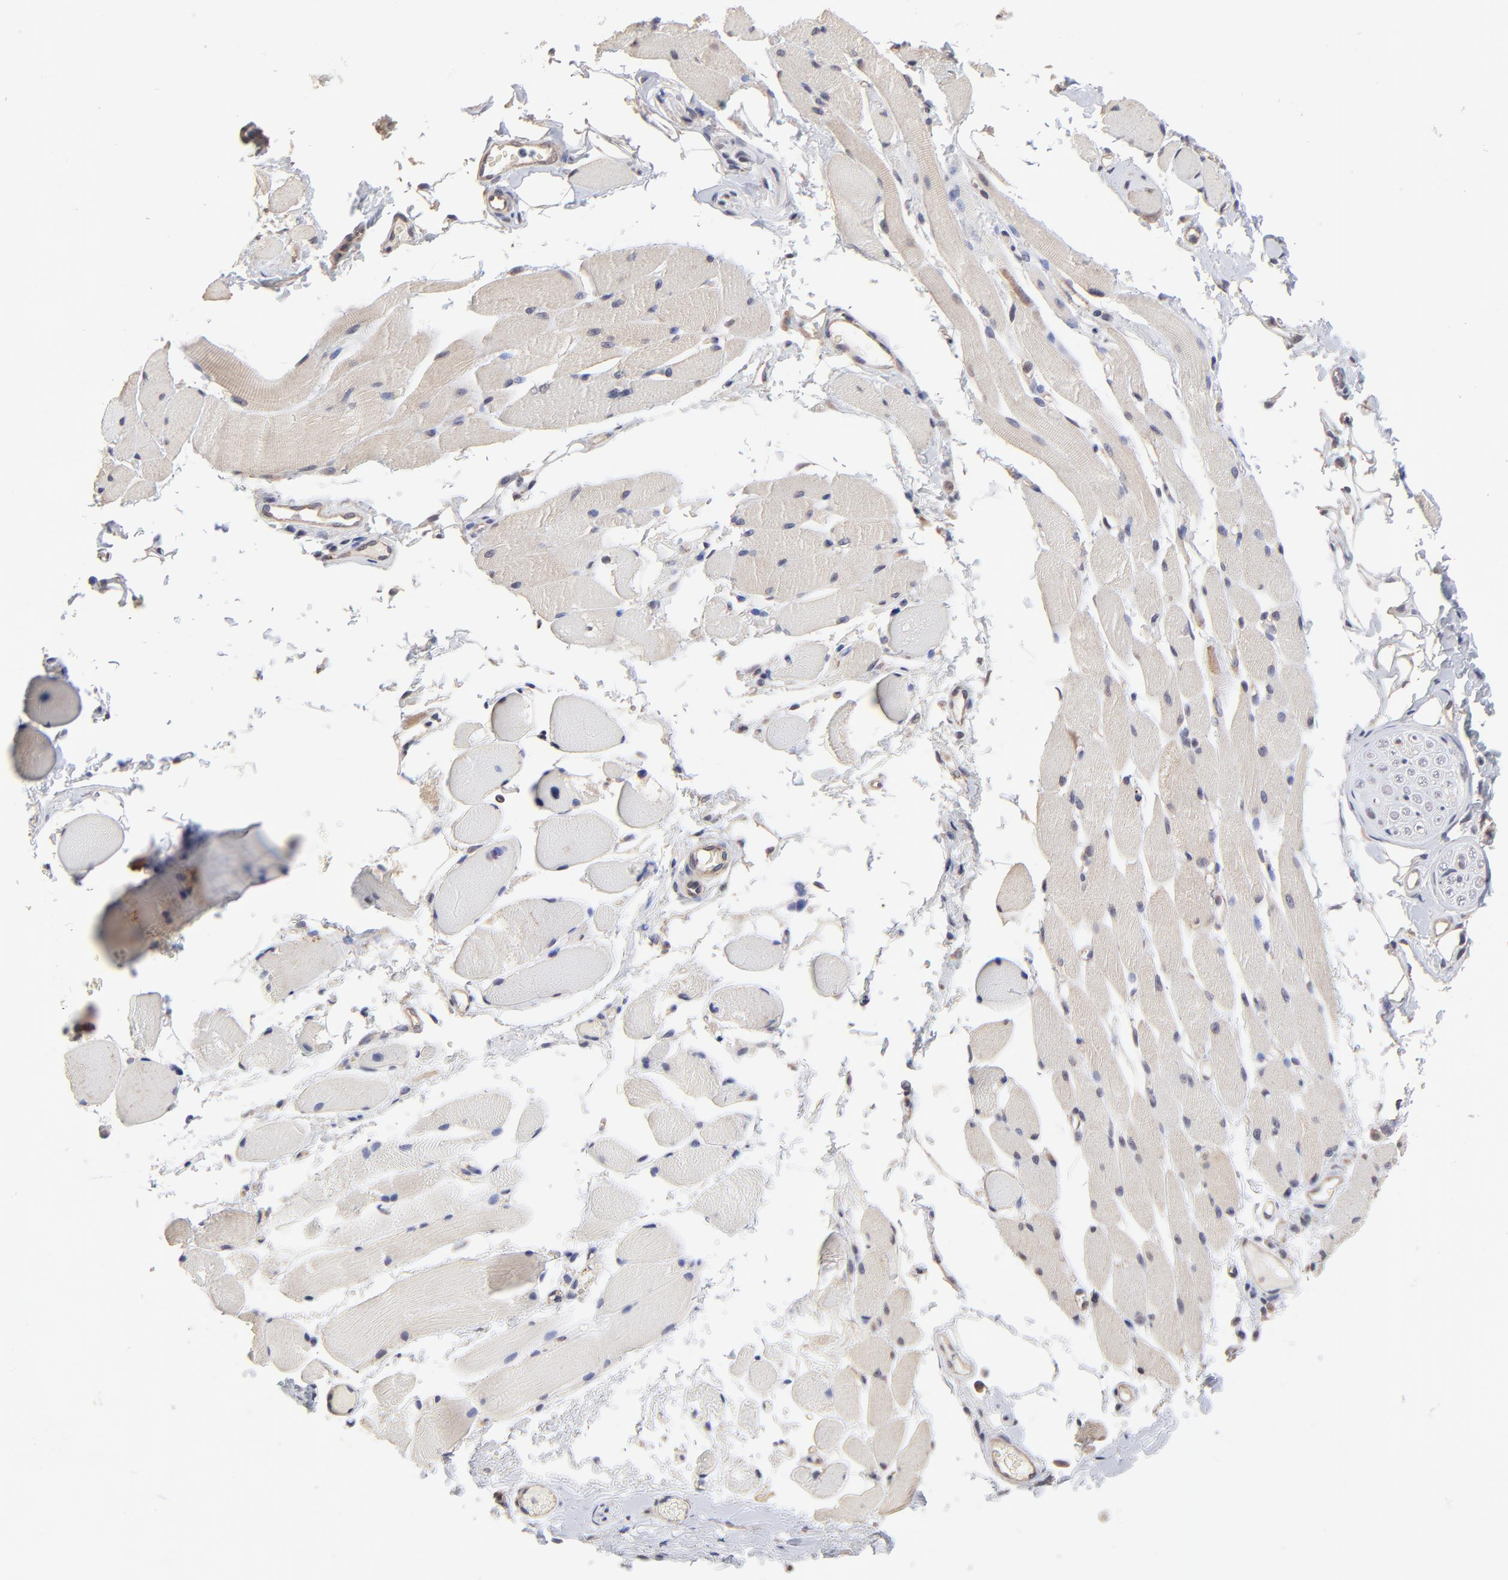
{"staining": {"intensity": "negative", "quantity": "none", "location": "none"}, "tissue": "adipose tissue", "cell_type": "Adipocytes", "image_type": "normal", "snomed": [{"axis": "morphology", "description": "Normal tissue, NOS"}, {"axis": "morphology", "description": "Squamous cell carcinoma, NOS"}, {"axis": "topography", "description": "Skeletal muscle"}, {"axis": "topography", "description": "Soft tissue"}, {"axis": "topography", "description": "Oral tissue"}], "caption": "Adipose tissue stained for a protein using IHC reveals no expression adipocytes.", "gene": "PDE4B", "patient": {"sex": "male", "age": 54}}